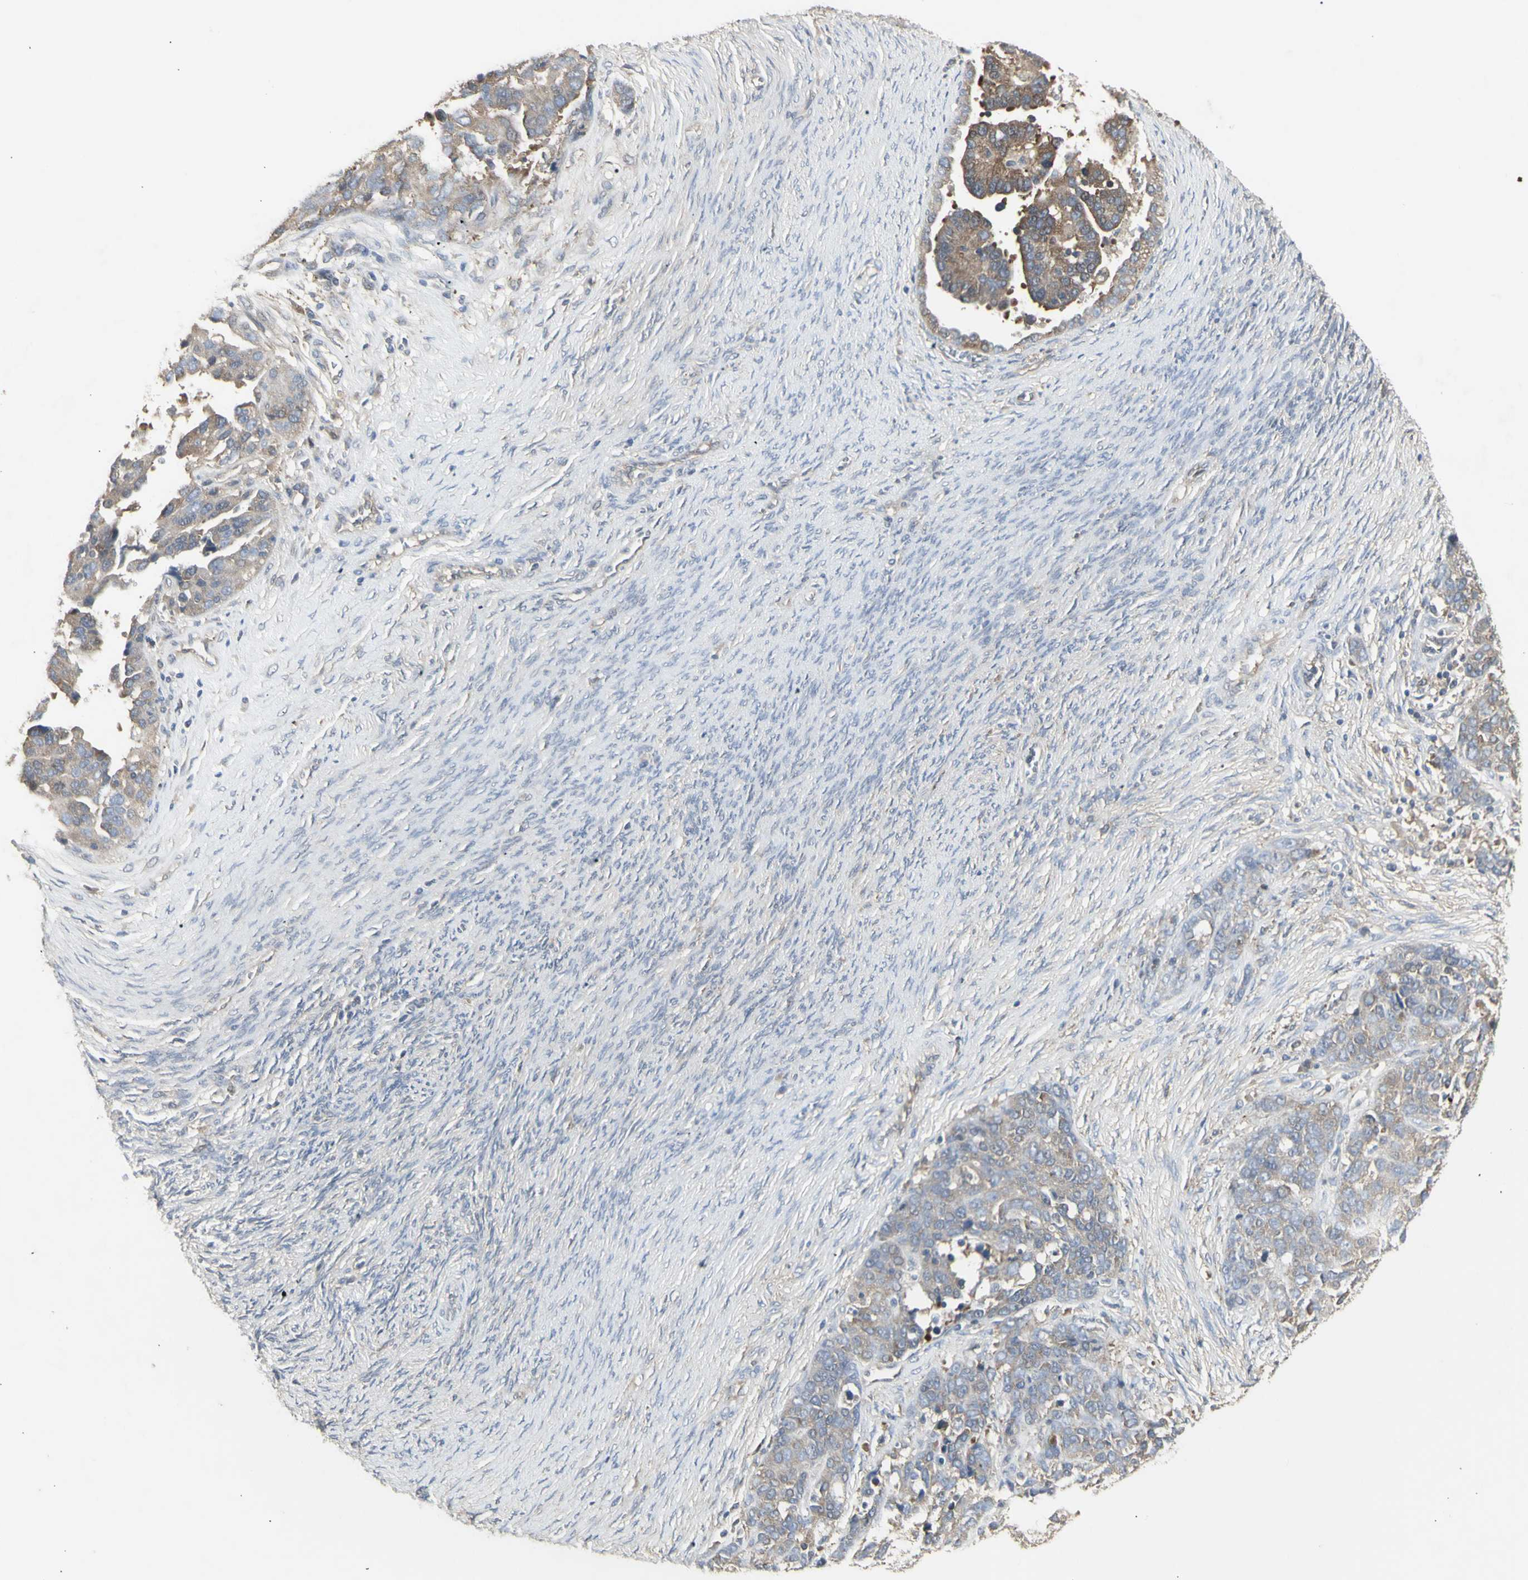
{"staining": {"intensity": "weak", "quantity": ">75%", "location": "cytoplasmic/membranous,nuclear"}, "tissue": "ovarian cancer", "cell_type": "Tumor cells", "image_type": "cancer", "snomed": [{"axis": "morphology", "description": "Cystadenocarcinoma, serous, NOS"}, {"axis": "topography", "description": "Ovary"}], "caption": "Serous cystadenocarcinoma (ovarian) stained for a protein (brown) exhibits weak cytoplasmic/membranous and nuclear positive staining in approximately >75% of tumor cells.", "gene": "CHURC1-FNTB", "patient": {"sex": "female", "age": 44}}